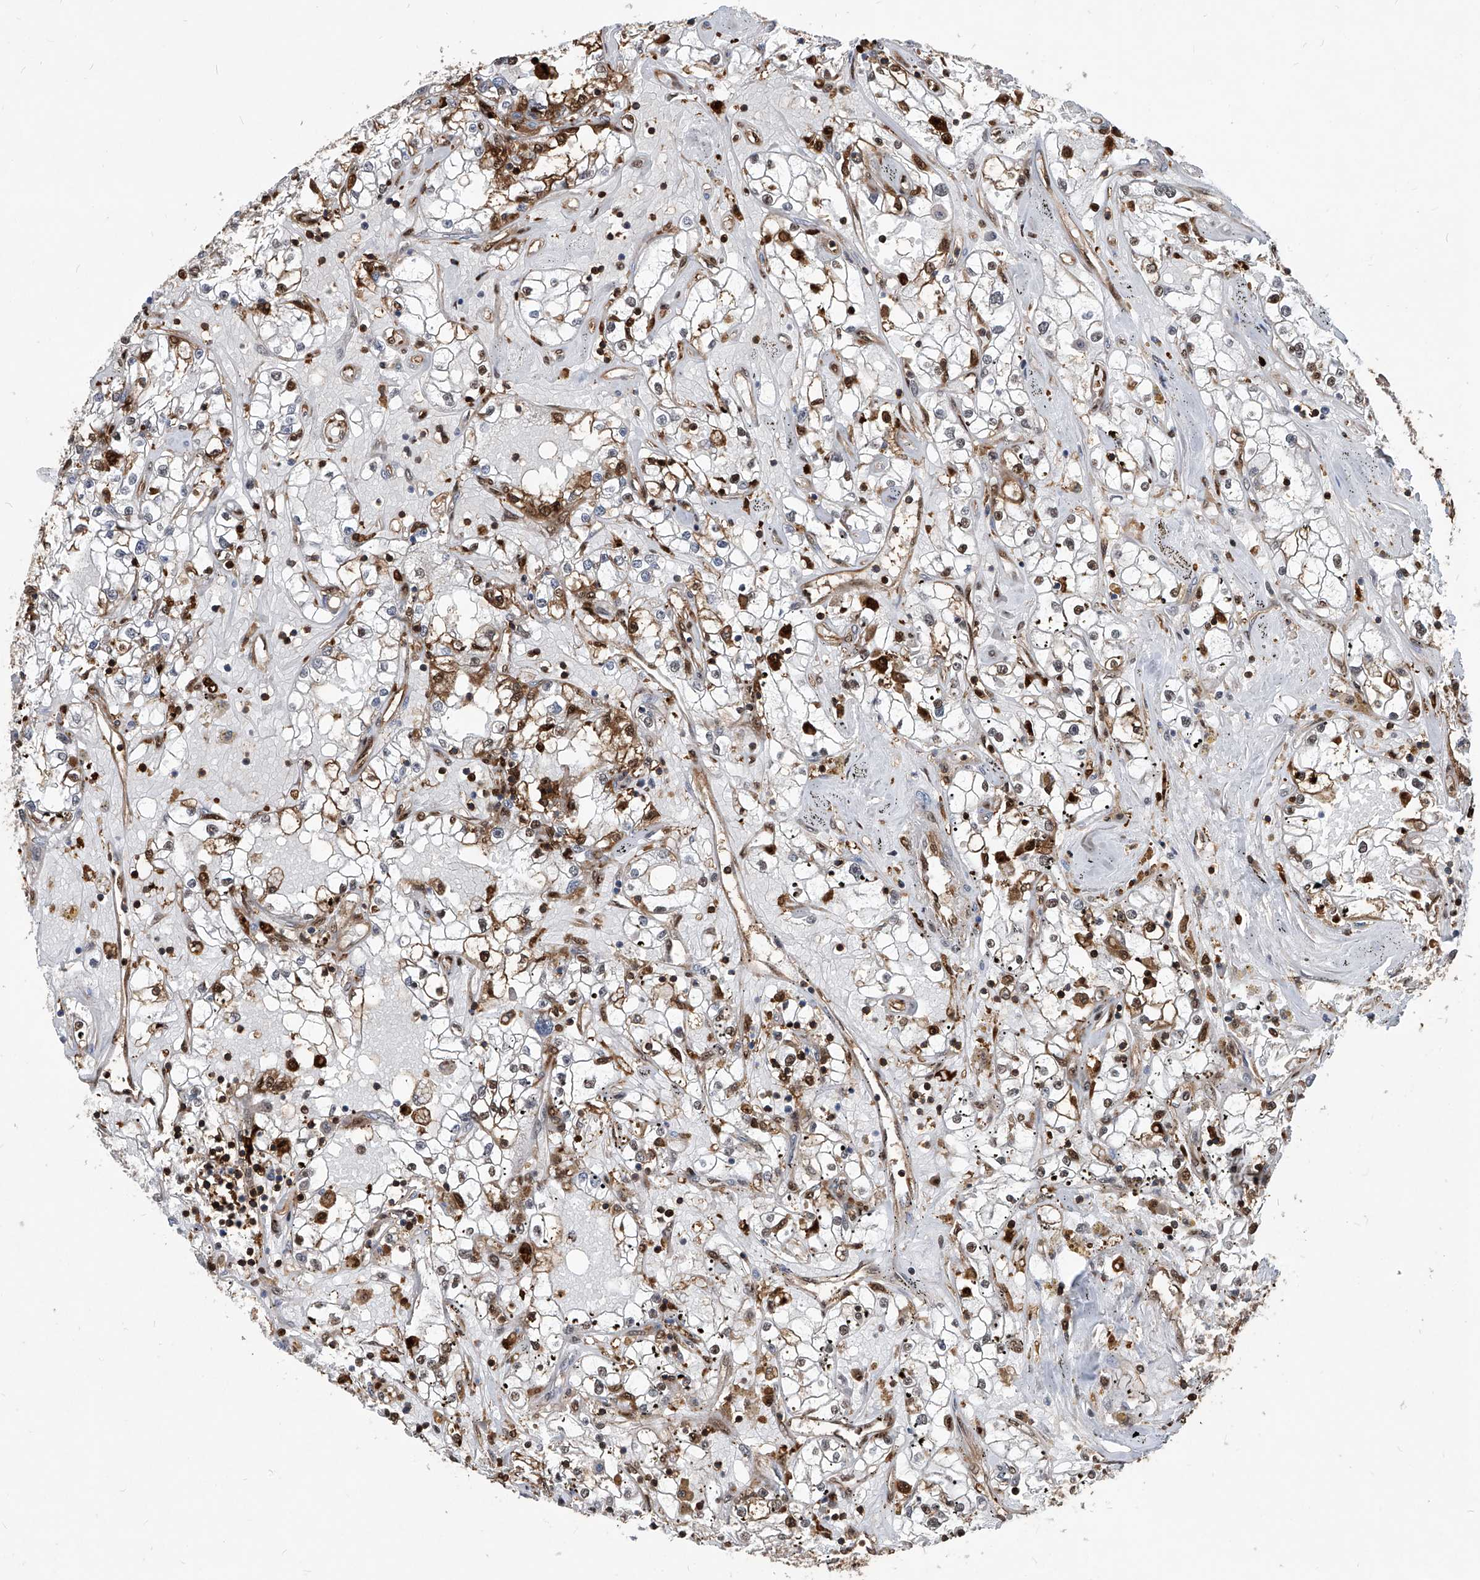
{"staining": {"intensity": "strong", "quantity": "25%-75%", "location": "cytoplasmic/membranous,nuclear"}, "tissue": "renal cancer", "cell_type": "Tumor cells", "image_type": "cancer", "snomed": [{"axis": "morphology", "description": "Adenocarcinoma, NOS"}, {"axis": "topography", "description": "Kidney"}], "caption": "IHC of human renal adenocarcinoma exhibits high levels of strong cytoplasmic/membranous and nuclear staining in about 25%-75% of tumor cells.", "gene": "PSMB1", "patient": {"sex": "male", "age": 56}}